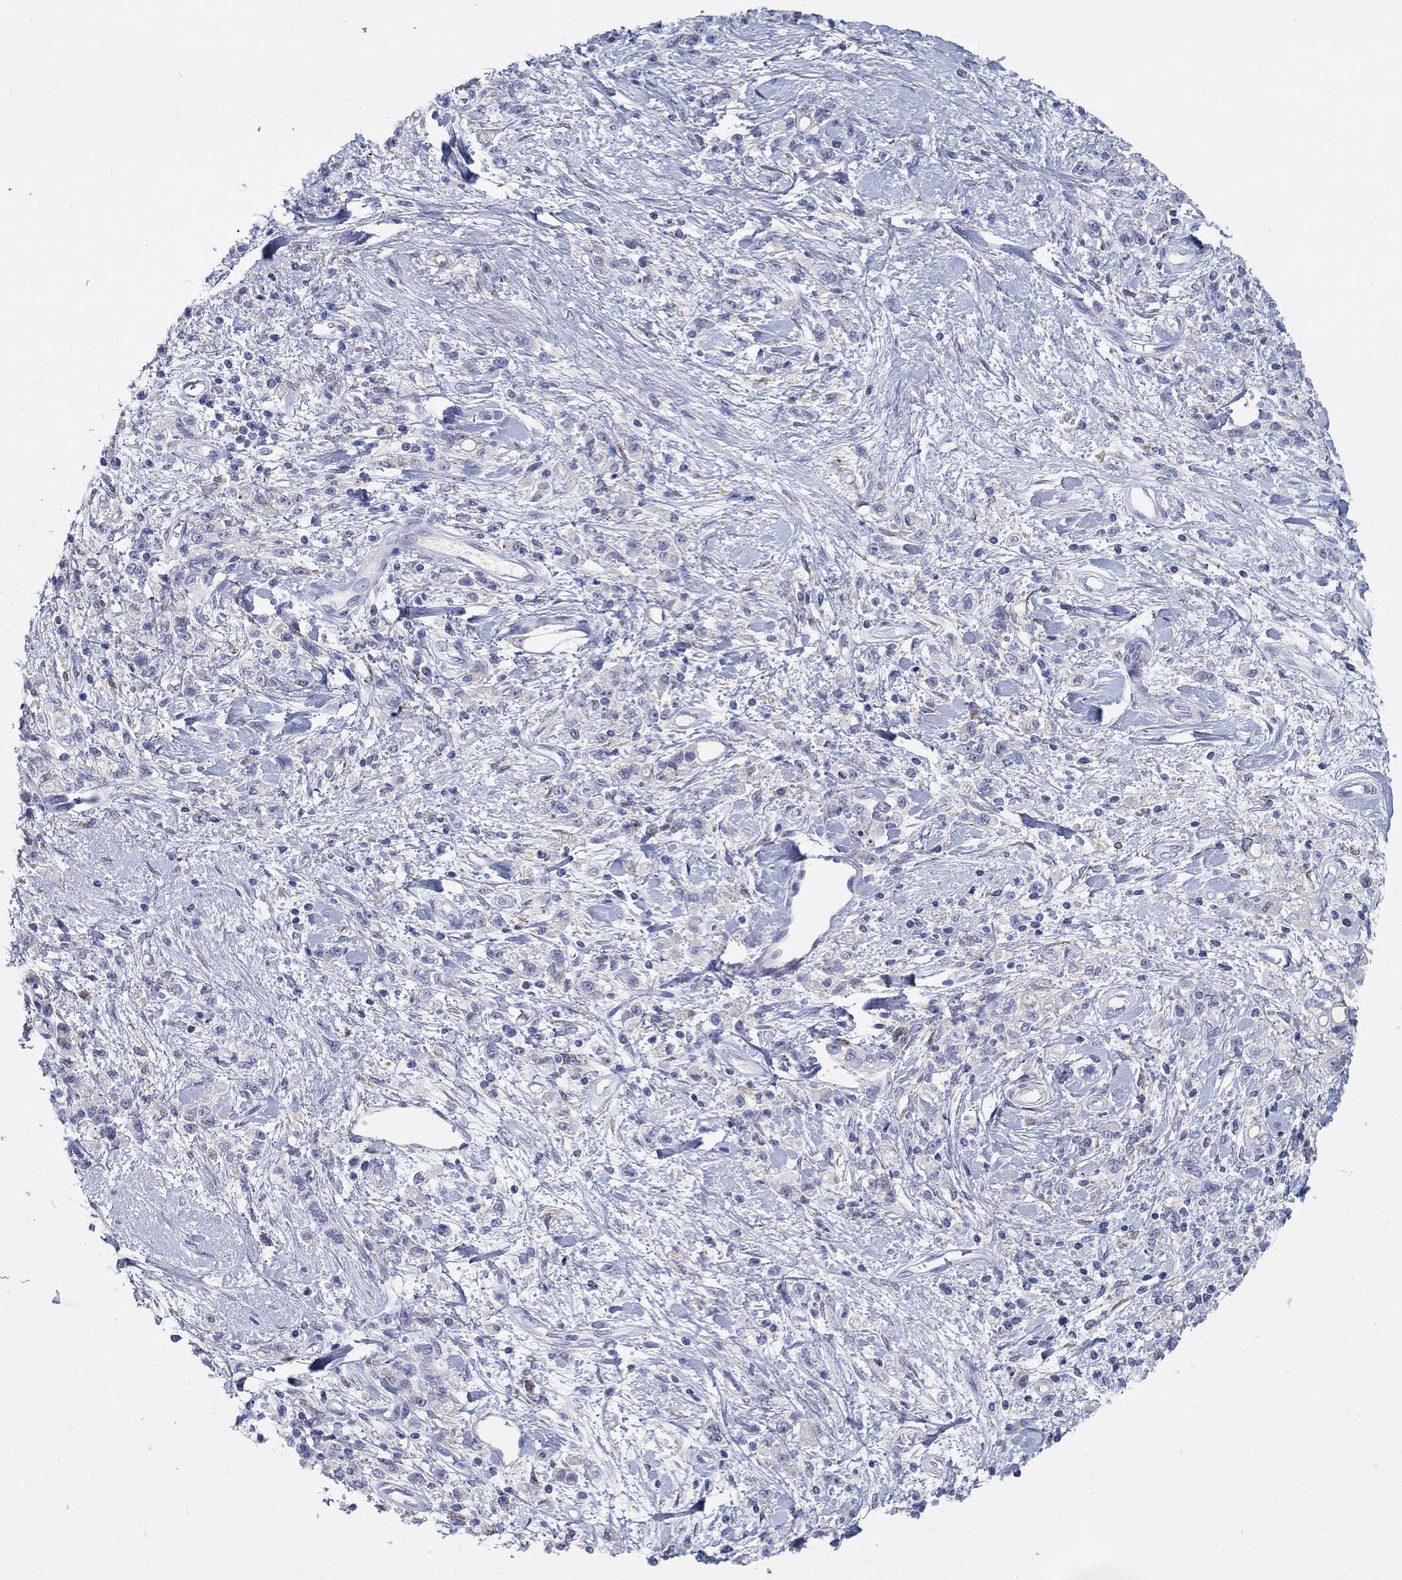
{"staining": {"intensity": "negative", "quantity": "none", "location": "none"}, "tissue": "stomach cancer", "cell_type": "Tumor cells", "image_type": "cancer", "snomed": [{"axis": "morphology", "description": "Adenocarcinoma, NOS"}, {"axis": "topography", "description": "Stomach"}], "caption": "Human adenocarcinoma (stomach) stained for a protein using immunohistochemistry demonstrates no expression in tumor cells.", "gene": "REEP2", "patient": {"sex": "male", "age": 77}}